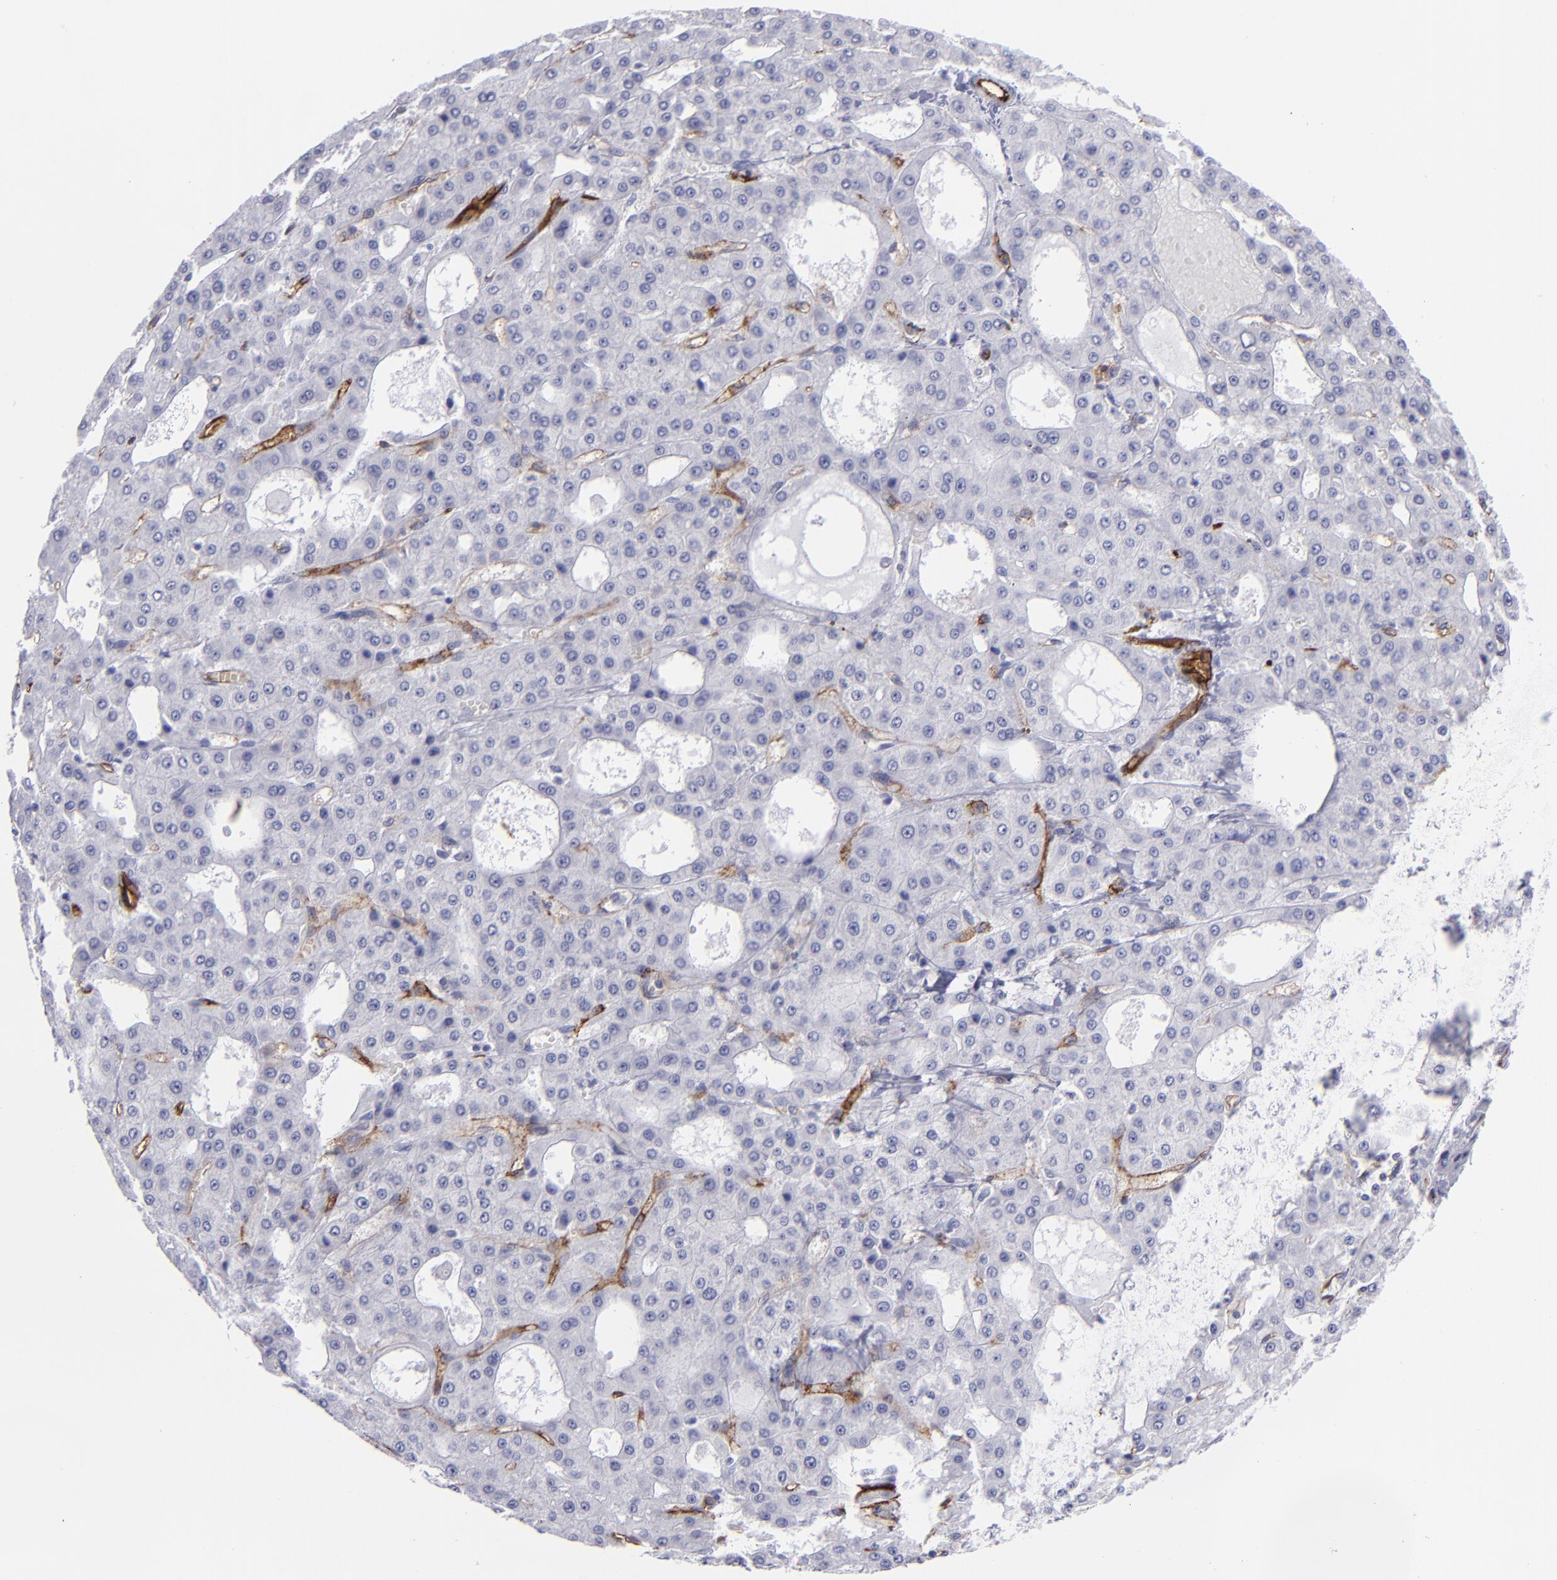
{"staining": {"intensity": "negative", "quantity": "none", "location": "none"}, "tissue": "liver cancer", "cell_type": "Tumor cells", "image_type": "cancer", "snomed": [{"axis": "morphology", "description": "Carcinoma, Hepatocellular, NOS"}, {"axis": "topography", "description": "Liver"}], "caption": "The micrograph exhibits no significant staining in tumor cells of liver cancer. The staining was performed using DAB (3,3'-diaminobenzidine) to visualize the protein expression in brown, while the nuclei were stained in blue with hematoxylin (Magnification: 20x).", "gene": "ACE", "patient": {"sex": "male", "age": 47}}